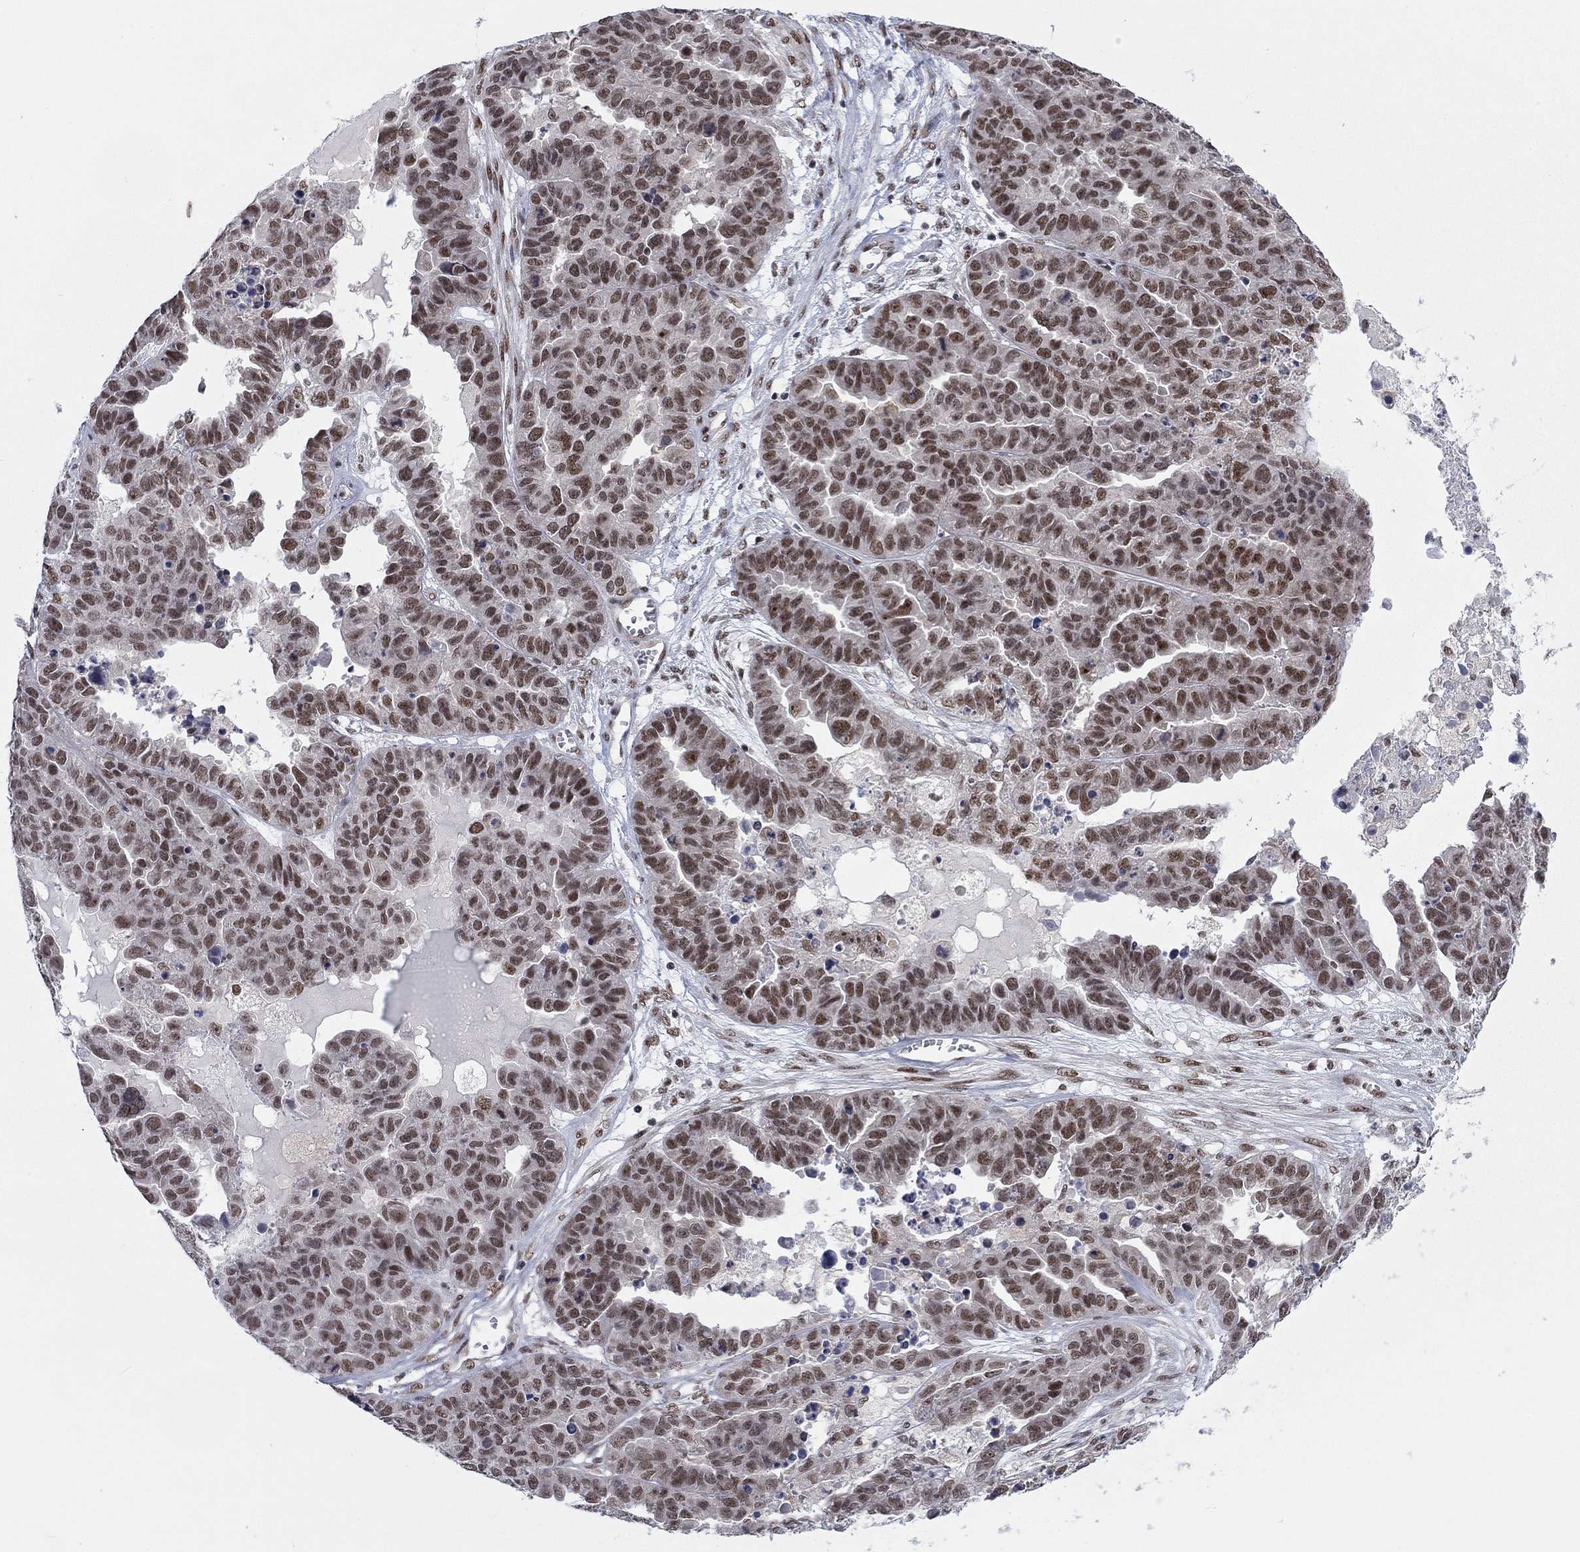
{"staining": {"intensity": "strong", "quantity": ">75%", "location": "nuclear"}, "tissue": "ovarian cancer", "cell_type": "Tumor cells", "image_type": "cancer", "snomed": [{"axis": "morphology", "description": "Cystadenocarcinoma, serous, NOS"}, {"axis": "topography", "description": "Ovary"}], "caption": "Approximately >75% of tumor cells in human ovarian cancer (serous cystadenocarcinoma) demonstrate strong nuclear protein staining as visualized by brown immunohistochemical staining.", "gene": "FYTTD1", "patient": {"sex": "female", "age": 87}}